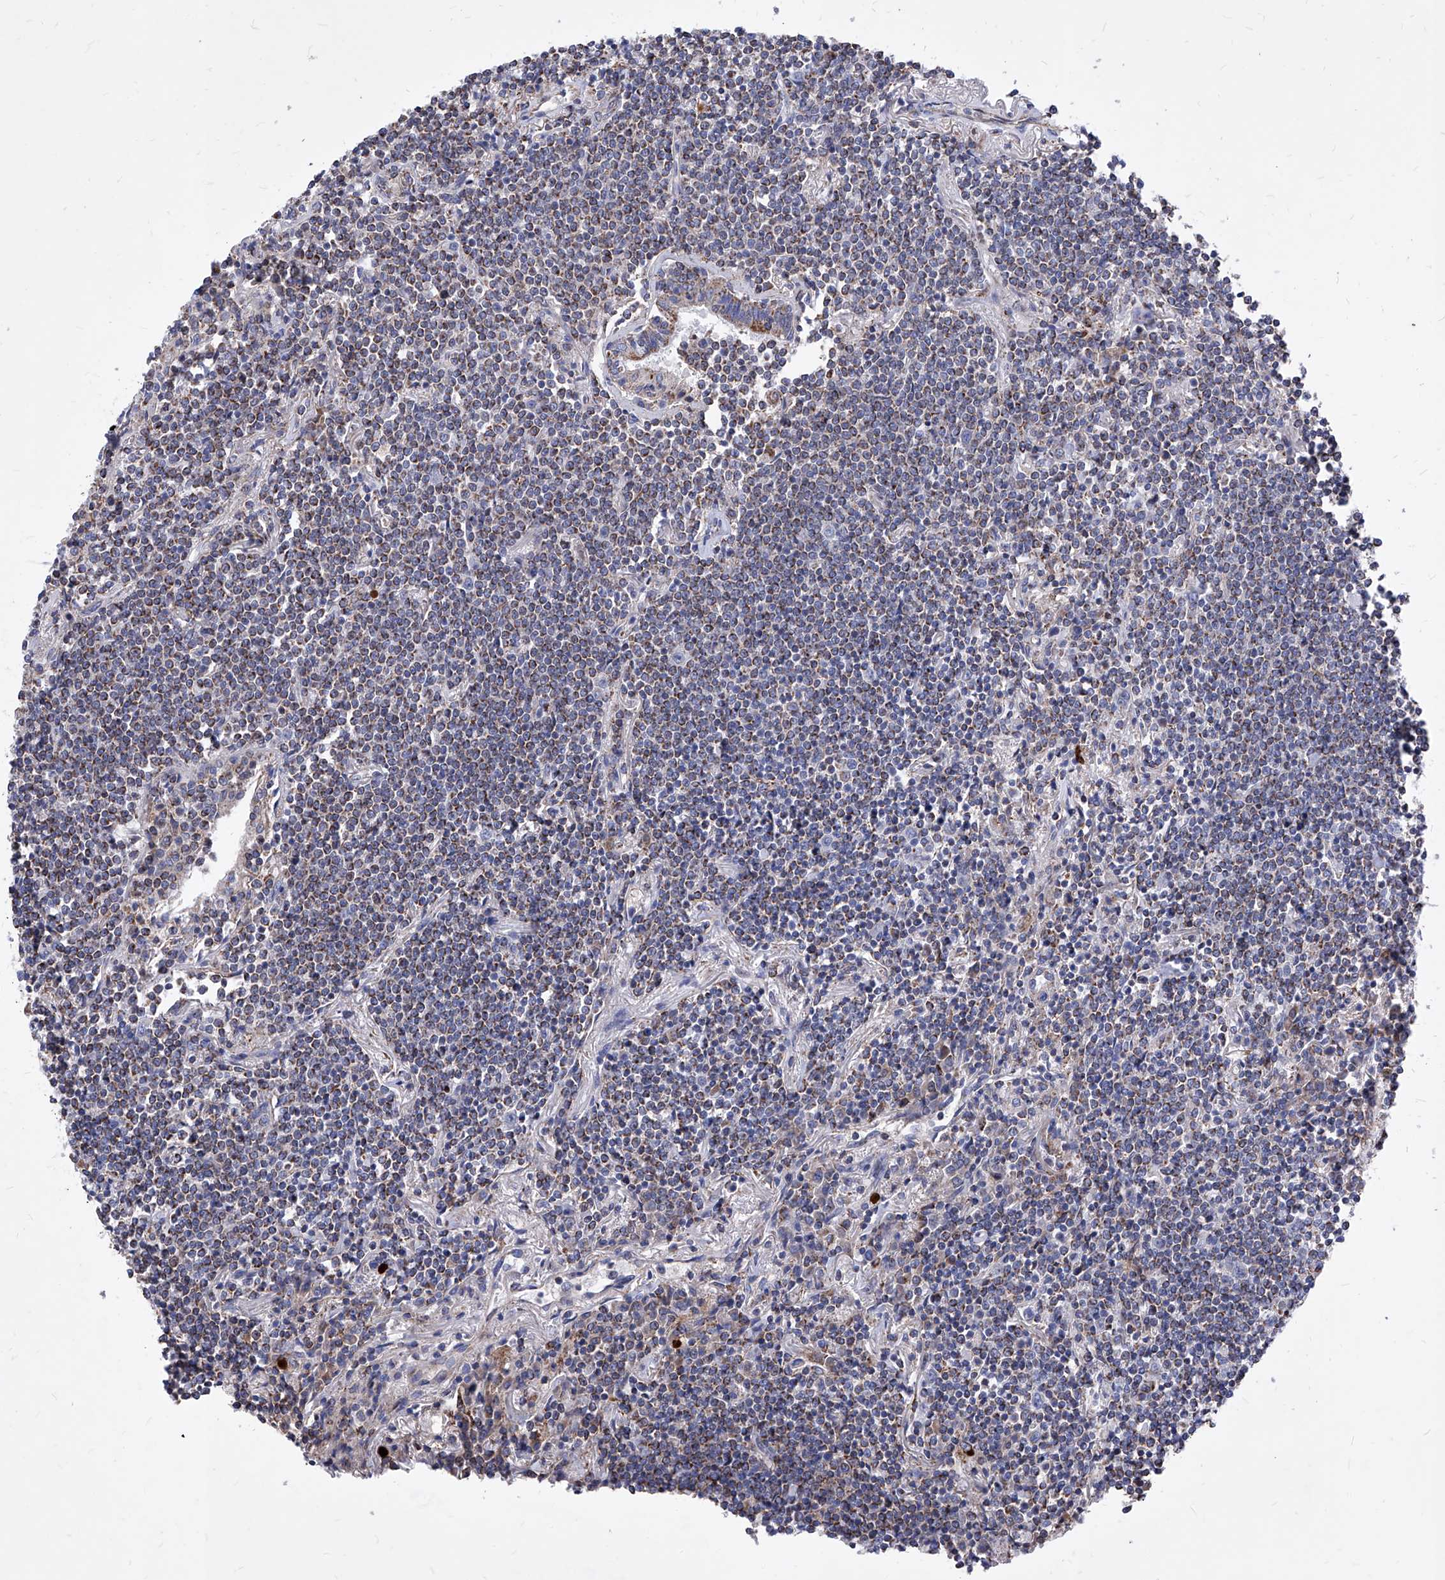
{"staining": {"intensity": "weak", "quantity": ">75%", "location": "cytoplasmic/membranous"}, "tissue": "lymphoma", "cell_type": "Tumor cells", "image_type": "cancer", "snomed": [{"axis": "morphology", "description": "Malignant lymphoma, non-Hodgkin's type, Low grade"}, {"axis": "topography", "description": "Lung"}], "caption": "Brown immunohistochemical staining in human lymphoma displays weak cytoplasmic/membranous expression in approximately >75% of tumor cells.", "gene": "HRNR", "patient": {"sex": "female", "age": 71}}